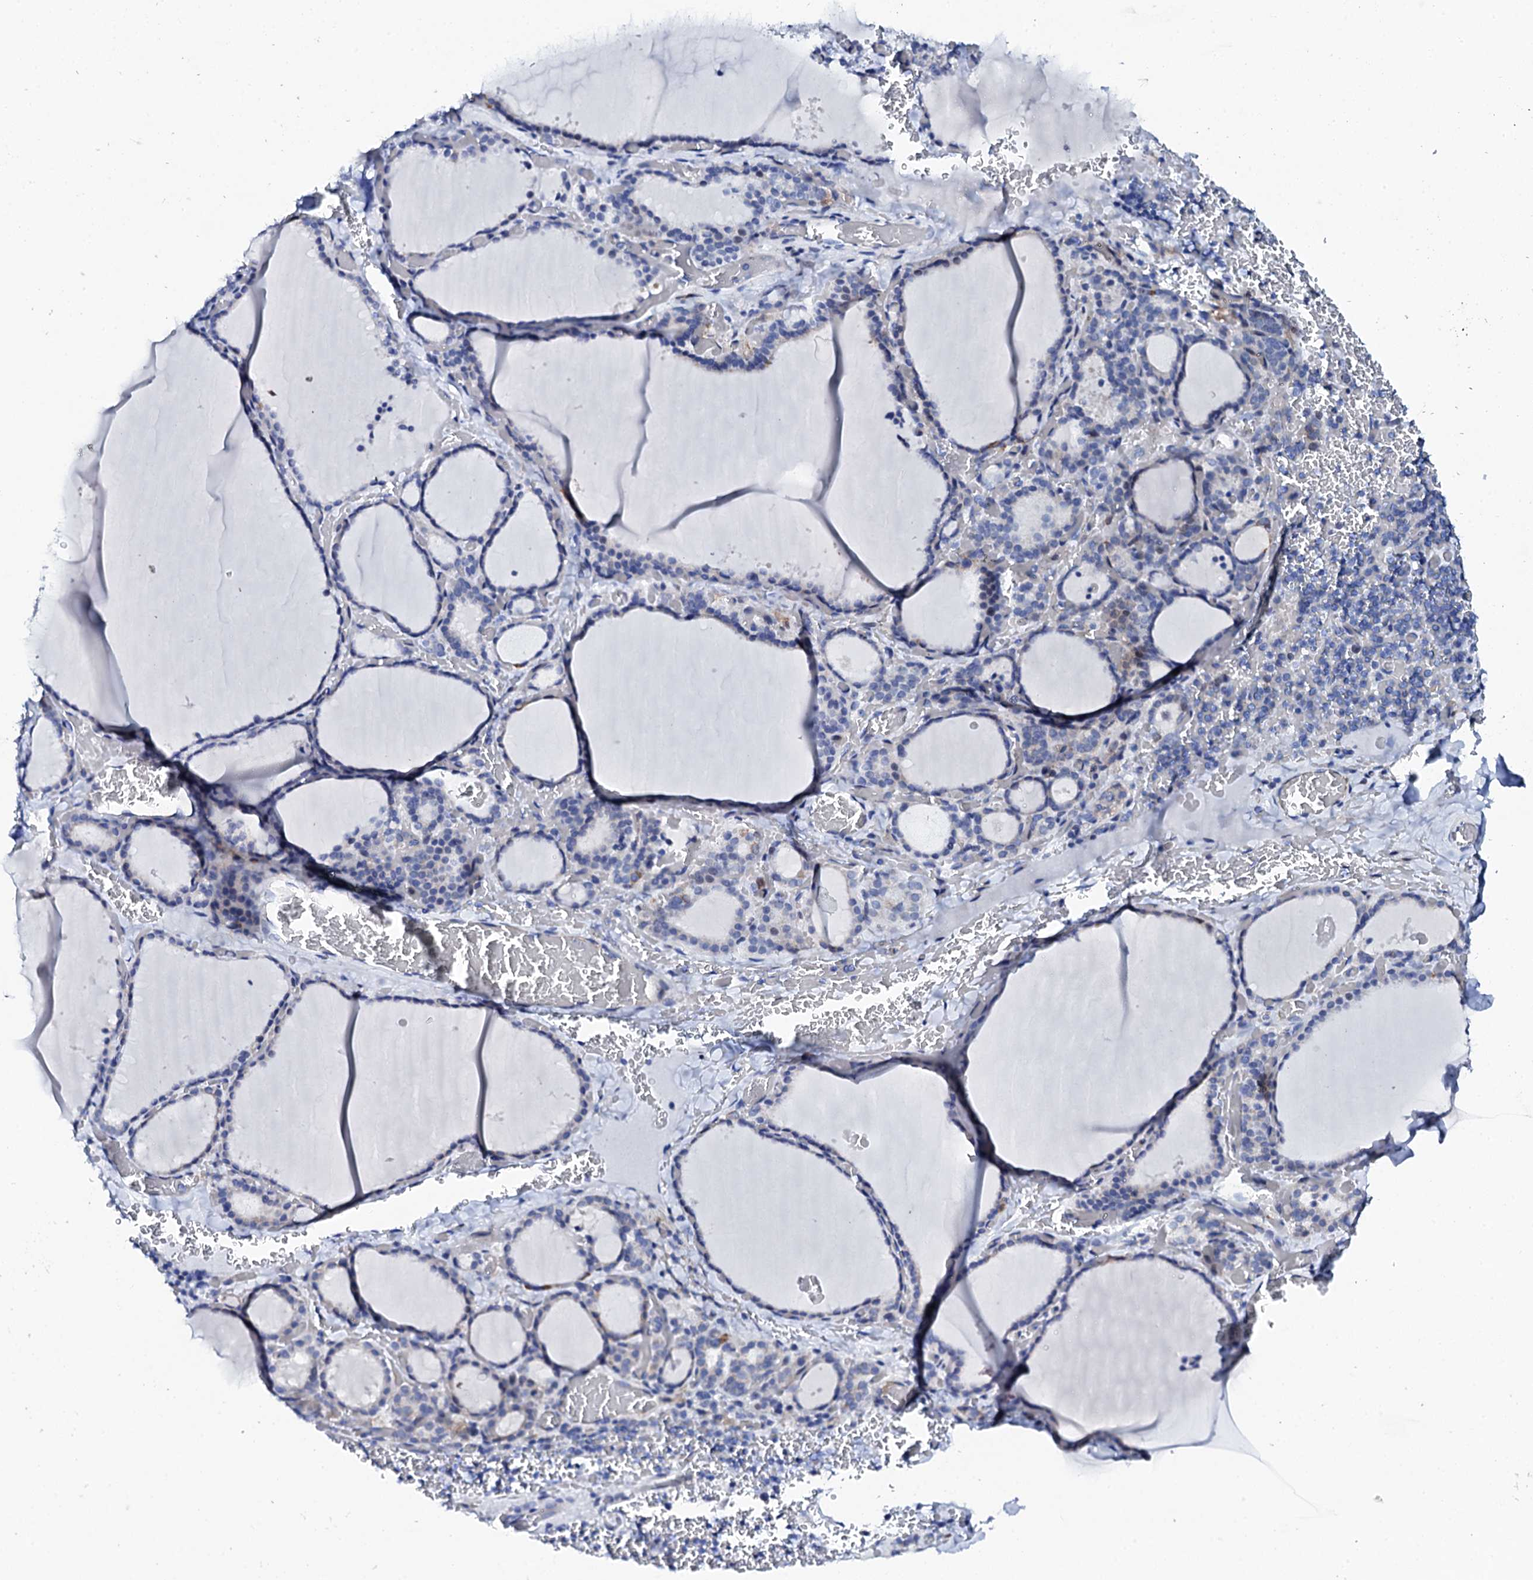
{"staining": {"intensity": "negative", "quantity": "none", "location": "none"}, "tissue": "thyroid gland", "cell_type": "Glandular cells", "image_type": "normal", "snomed": [{"axis": "morphology", "description": "Normal tissue, NOS"}, {"axis": "topography", "description": "Thyroid gland"}], "caption": "High power microscopy histopathology image of an immunohistochemistry (IHC) image of unremarkable thyroid gland, revealing no significant positivity in glandular cells. The staining was performed using DAB (3,3'-diaminobenzidine) to visualize the protein expression in brown, while the nuclei were stained in blue with hematoxylin (Magnification: 20x).", "gene": "NUDT13", "patient": {"sex": "female", "age": 39}}